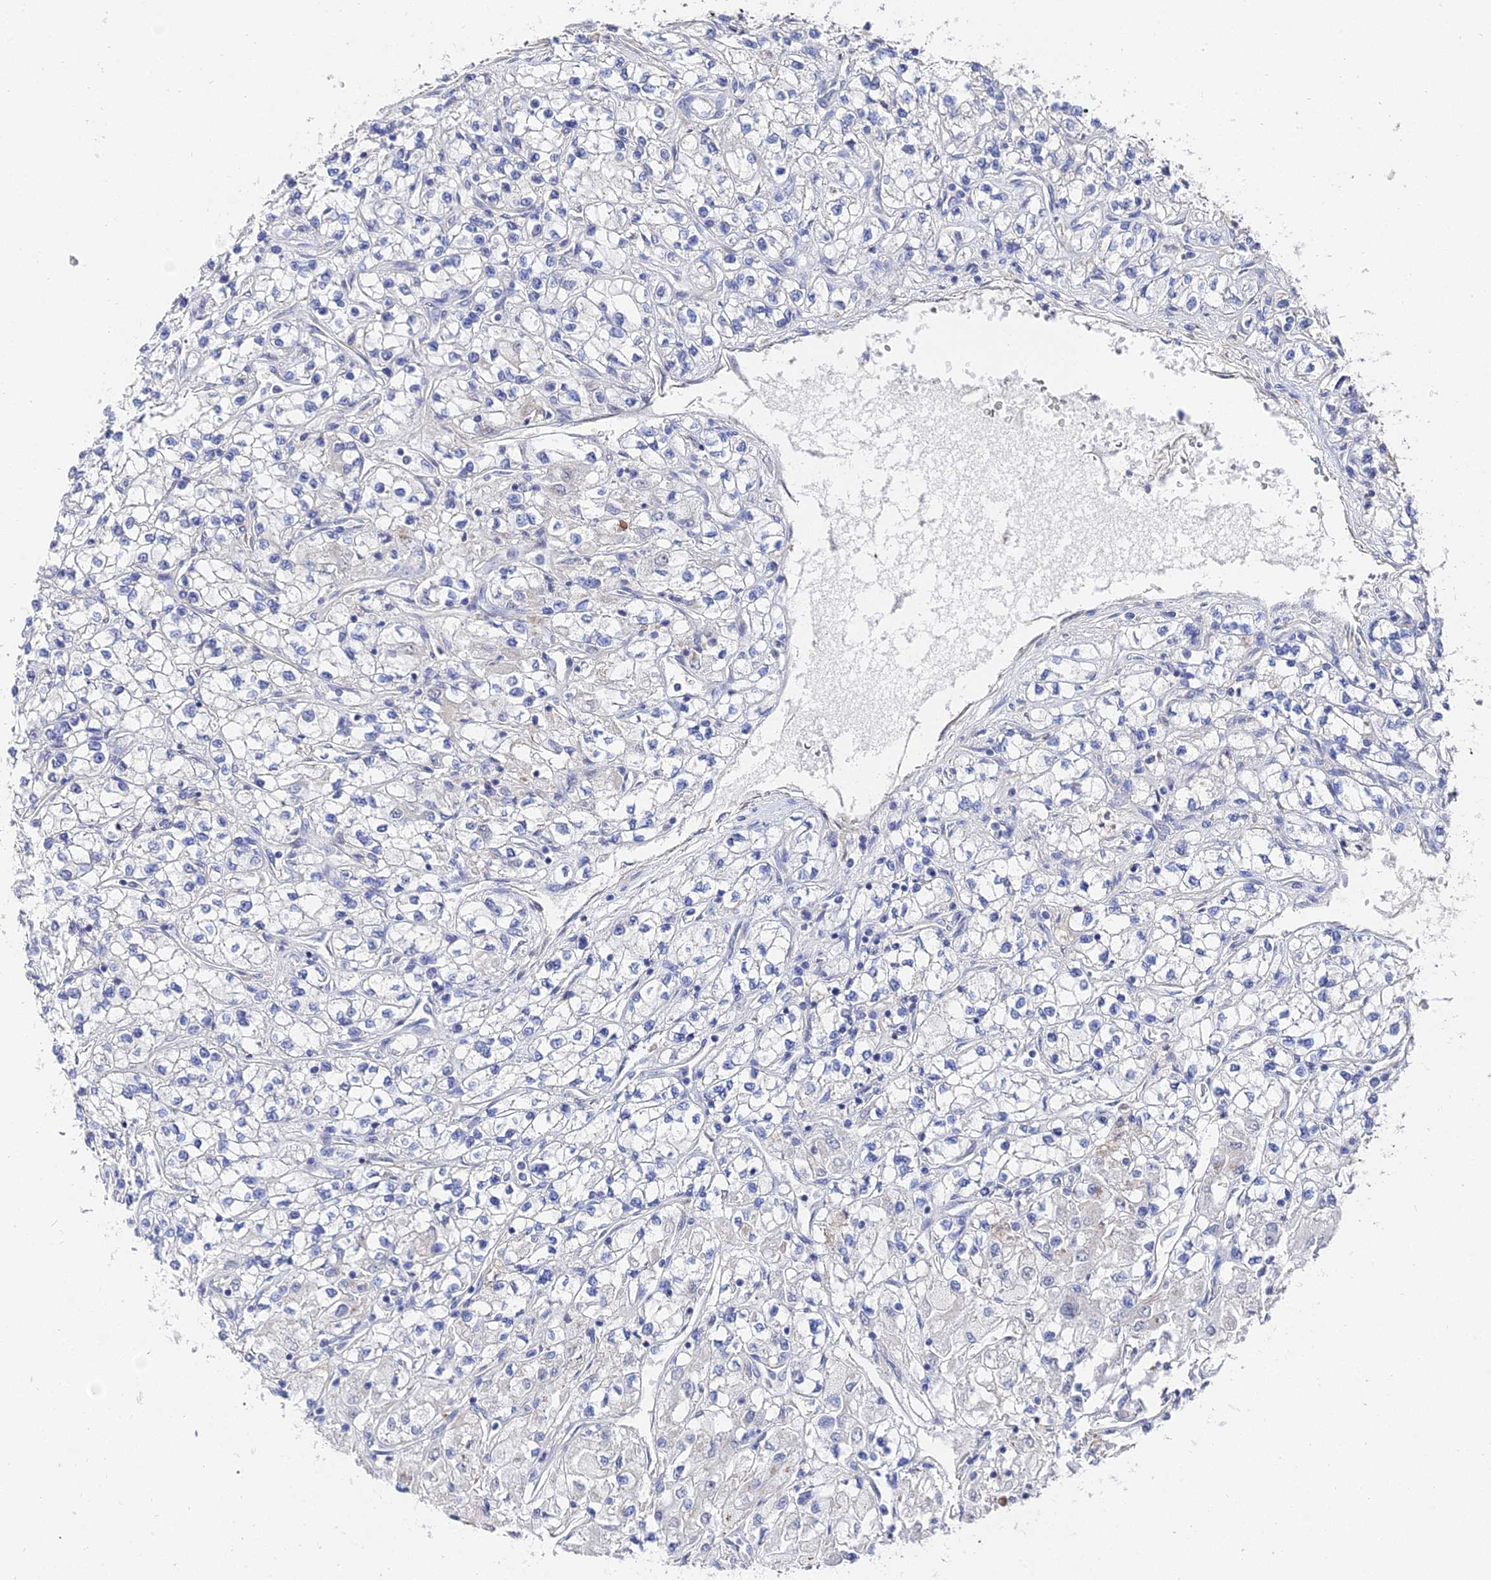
{"staining": {"intensity": "weak", "quantity": "<25%", "location": "cytoplasmic/membranous"}, "tissue": "renal cancer", "cell_type": "Tumor cells", "image_type": "cancer", "snomed": [{"axis": "morphology", "description": "Adenocarcinoma, NOS"}, {"axis": "topography", "description": "Kidney"}], "caption": "Photomicrograph shows no significant protein expression in tumor cells of renal adenocarcinoma.", "gene": "BORCS8", "patient": {"sex": "male", "age": 80}}